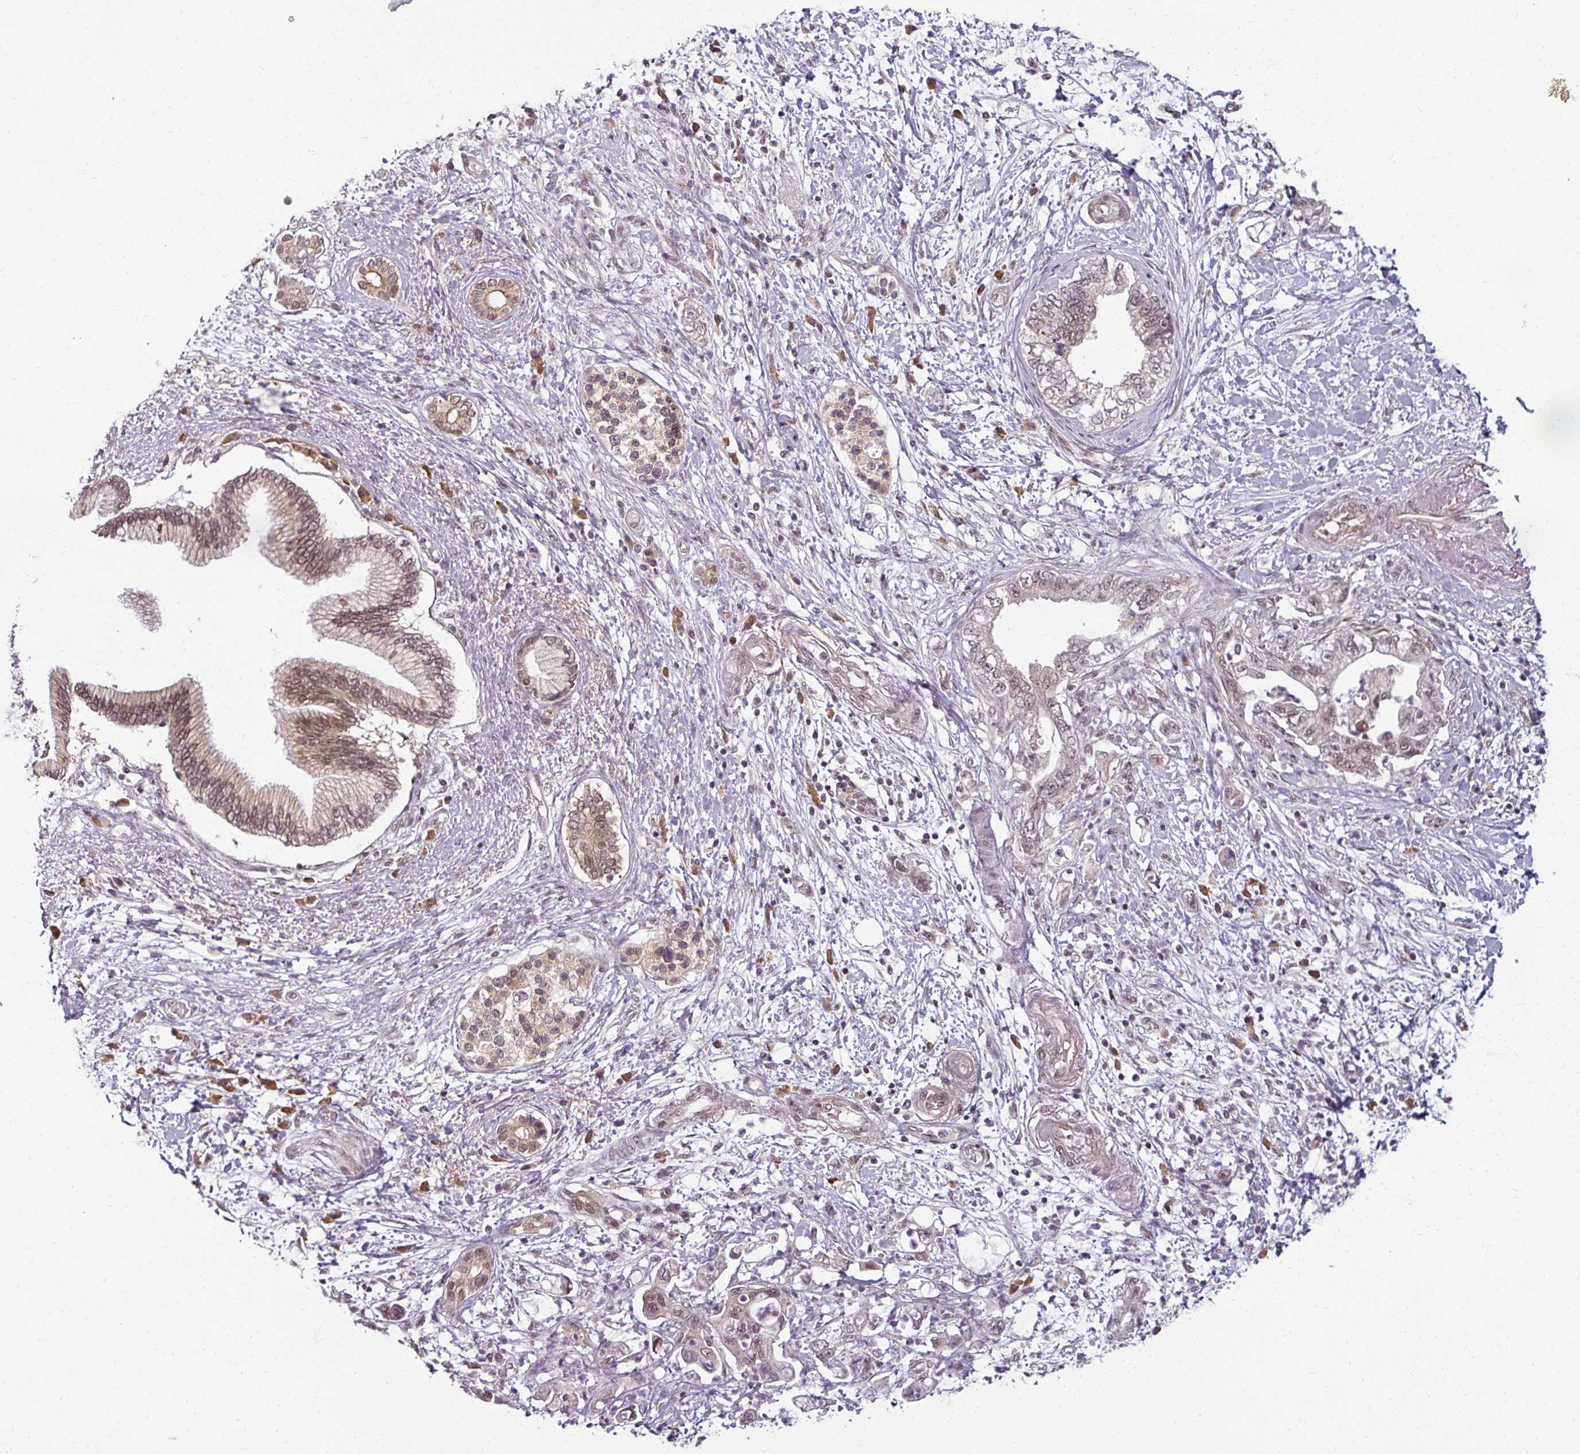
{"staining": {"intensity": "weak", "quantity": "25%-75%", "location": "nuclear"}, "tissue": "pancreatic cancer", "cell_type": "Tumor cells", "image_type": "cancer", "snomed": [{"axis": "morphology", "description": "Adenocarcinoma, NOS"}, {"axis": "topography", "description": "Pancreas"}], "caption": "Adenocarcinoma (pancreatic) tissue shows weak nuclear expression in about 25%-75% of tumor cells, visualized by immunohistochemistry. The staining was performed using DAB to visualize the protein expression in brown, while the nuclei were stained in blue with hematoxylin (Magnification: 20x).", "gene": "POLR2G", "patient": {"sex": "female", "age": 73}}